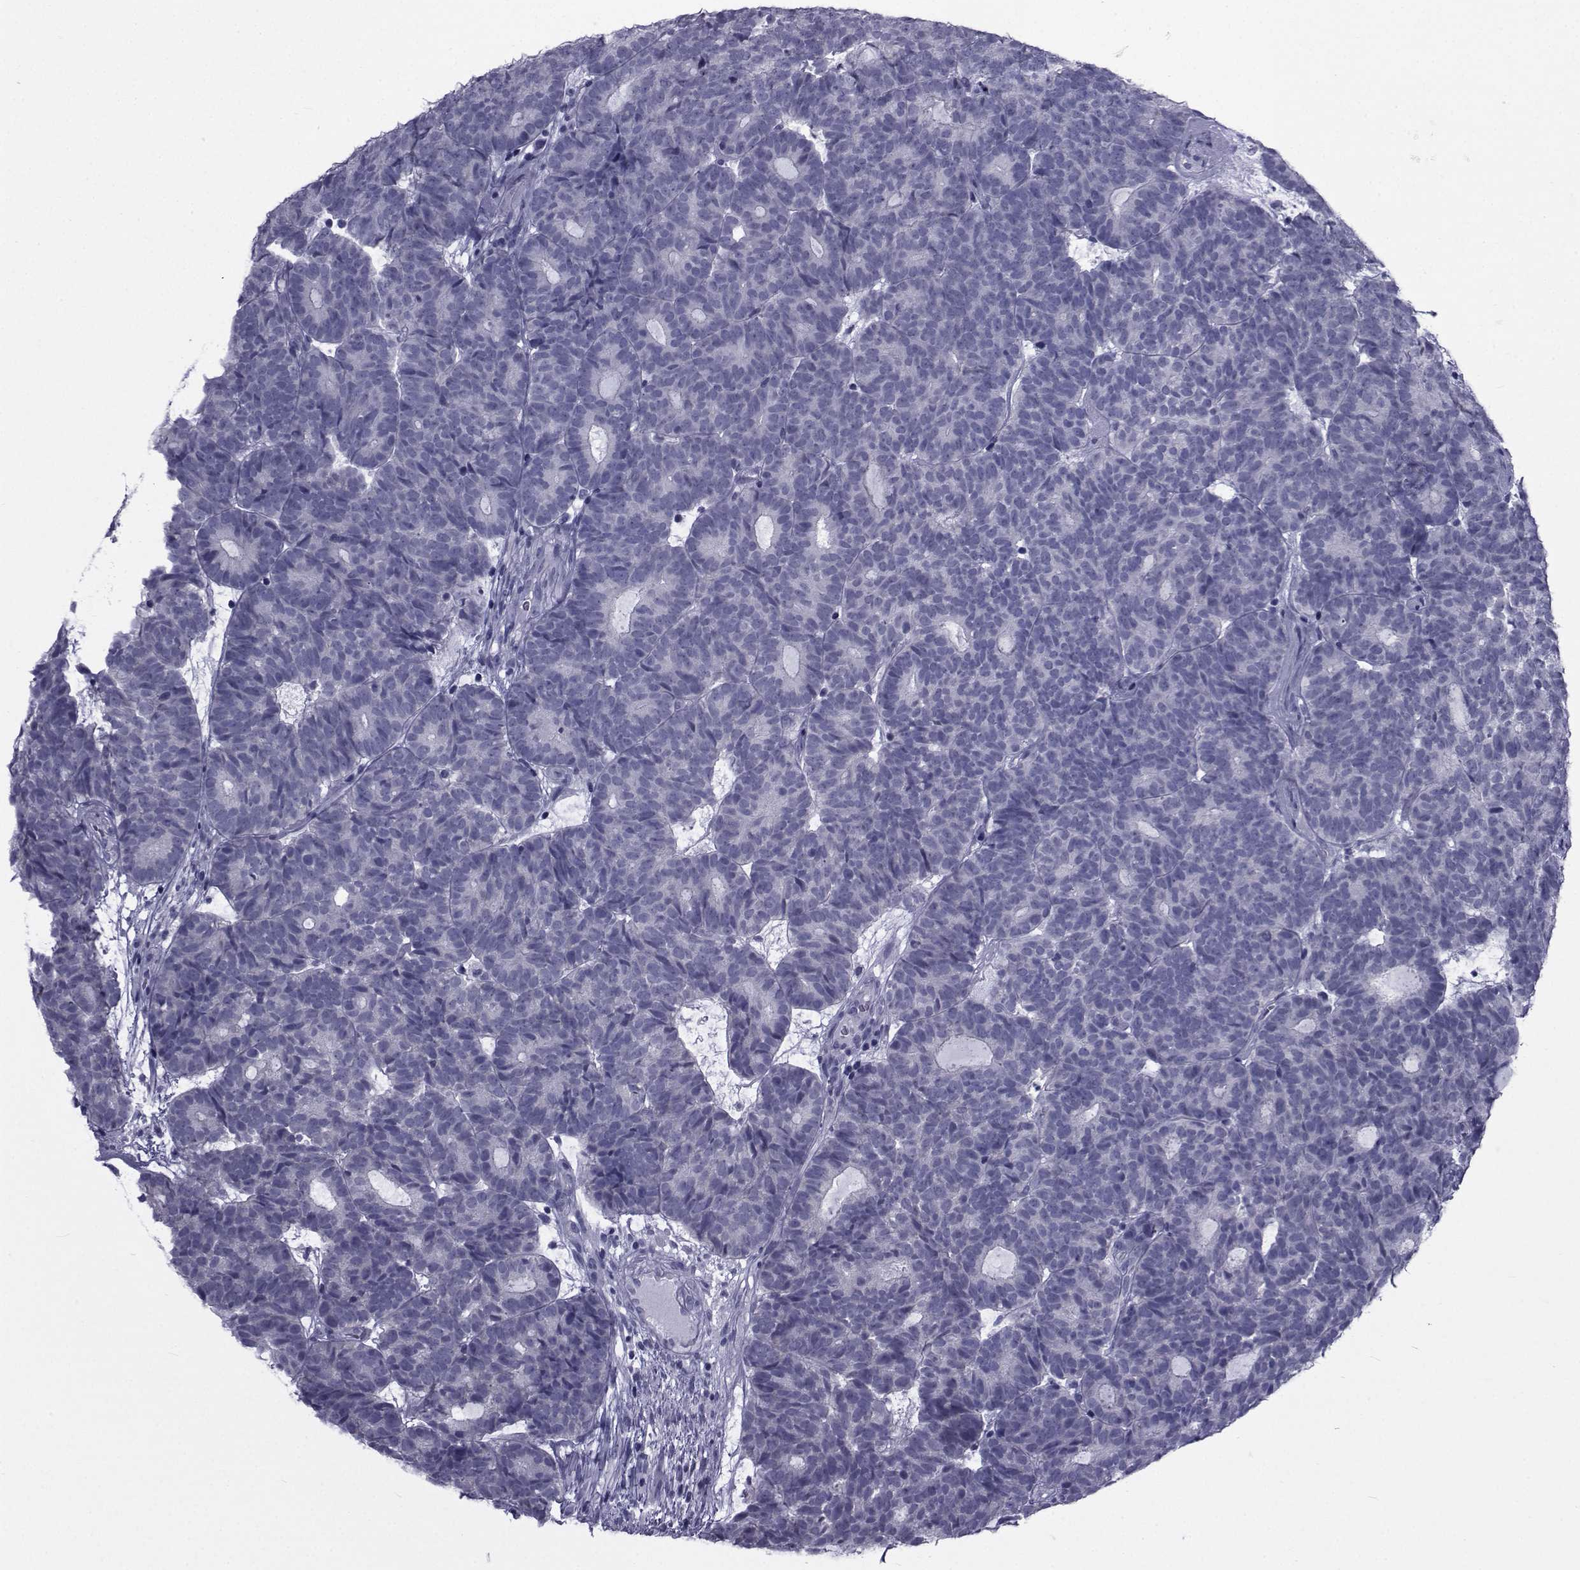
{"staining": {"intensity": "negative", "quantity": "none", "location": "none"}, "tissue": "head and neck cancer", "cell_type": "Tumor cells", "image_type": "cancer", "snomed": [{"axis": "morphology", "description": "Adenocarcinoma, NOS"}, {"axis": "topography", "description": "Head-Neck"}], "caption": "Tumor cells show no significant protein expression in adenocarcinoma (head and neck).", "gene": "PDE6H", "patient": {"sex": "female", "age": 81}}